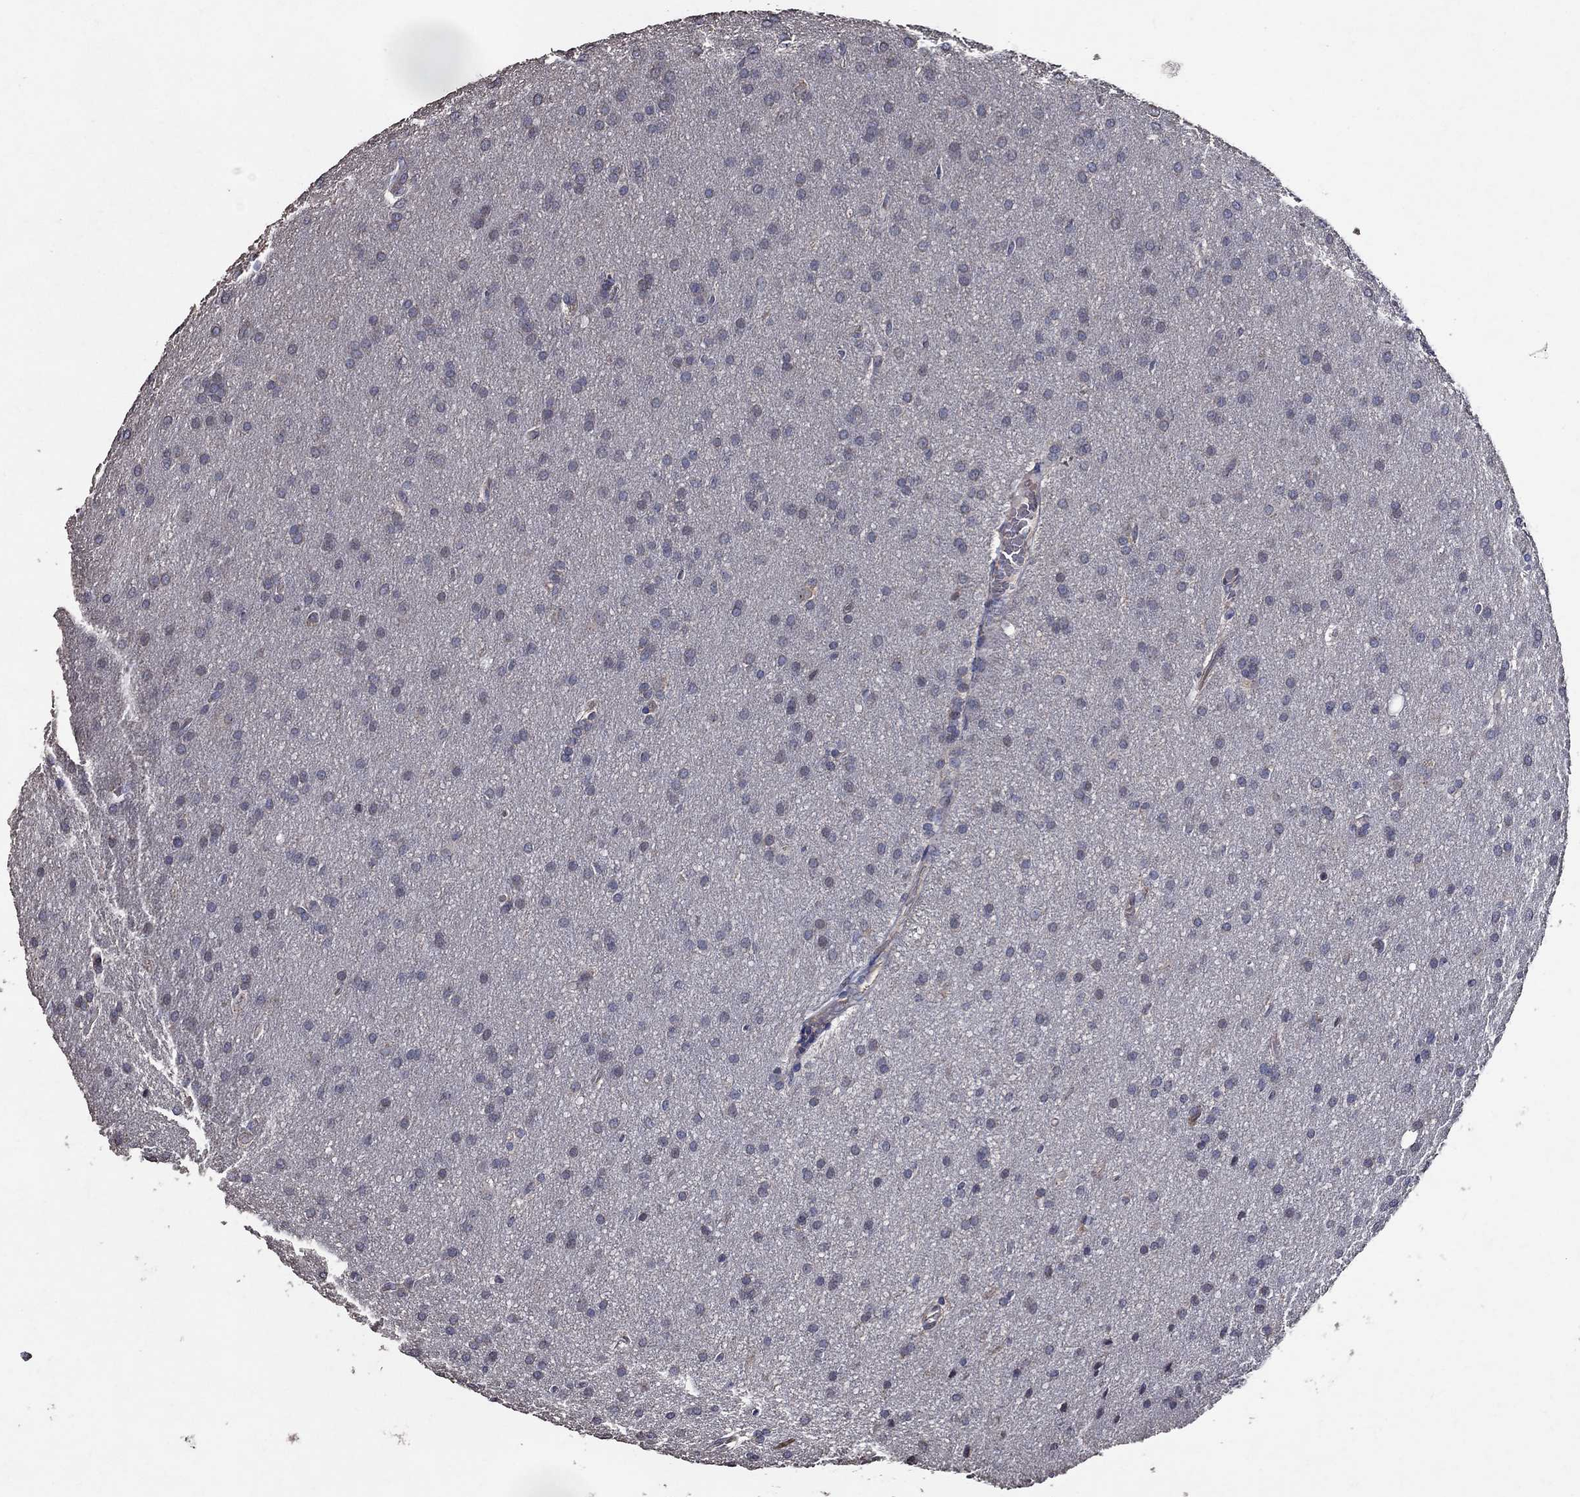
{"staining": {"intensity": "negative", "quantity": "none", "location": "none"}, "tissue": "glioma", "cell_type": "Tumor cells", "image_type": "cancer", "snomed": [{"axis": "morphology", "description": "Glioma, malignant, Low grade"}, {"axis": "topography", "description": "Brain"}], "caption": "Glioma stained for a protein using immunohistochemistry displays no positivity tumor cells.", "gene": "HAP1", "patient": {"sex": "female", "age": 32}}